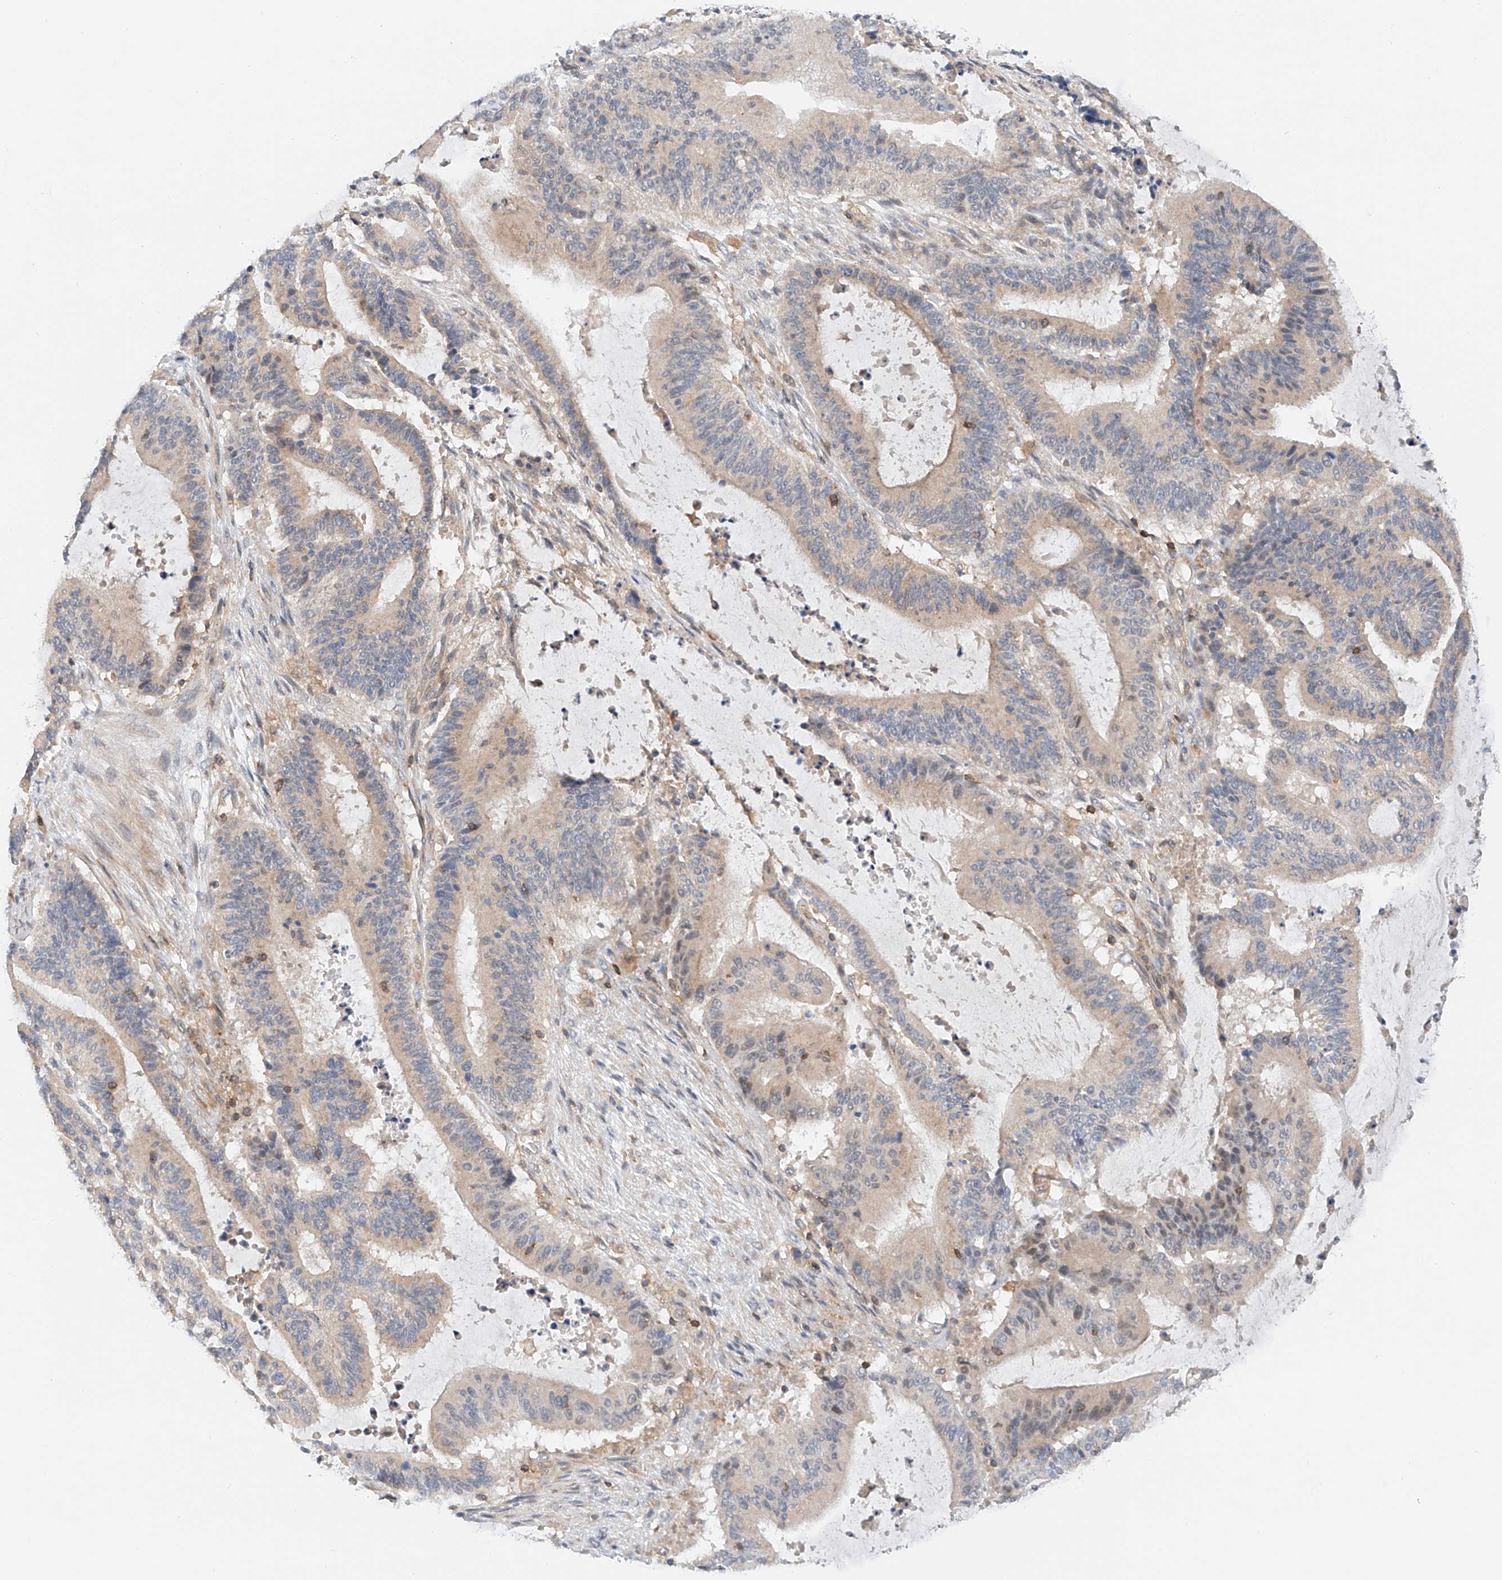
{"staining": {"intensity": "weak", "quantity": "25%-75%", "location": "cytoplasmic/membranous"}, "tissue": "liver cancer", "cell_type": "Tumor cells", "image_type": "cancer", "snomed": [{"axis": "morphology", "description": "Normal tissue, NOS"}, {"axis": "morphology", "description": "Cholangiocarcinoma"}, {"axis": "topography", "description": "Liver"}, {"axis": "topography", "description": "Peripheral nerve tissue"}], "caption": "High-power microscopy captured an IHC image of liver cholangiocarcinoma, revealing weak cytoplasmic/membranous expression in approximately 25%-75% of tumor cells. (Brightfield microscopy of DAB IHC at high magnification).", "gene": "MFN2", "patient": {"sex": "female", "age": 73}}